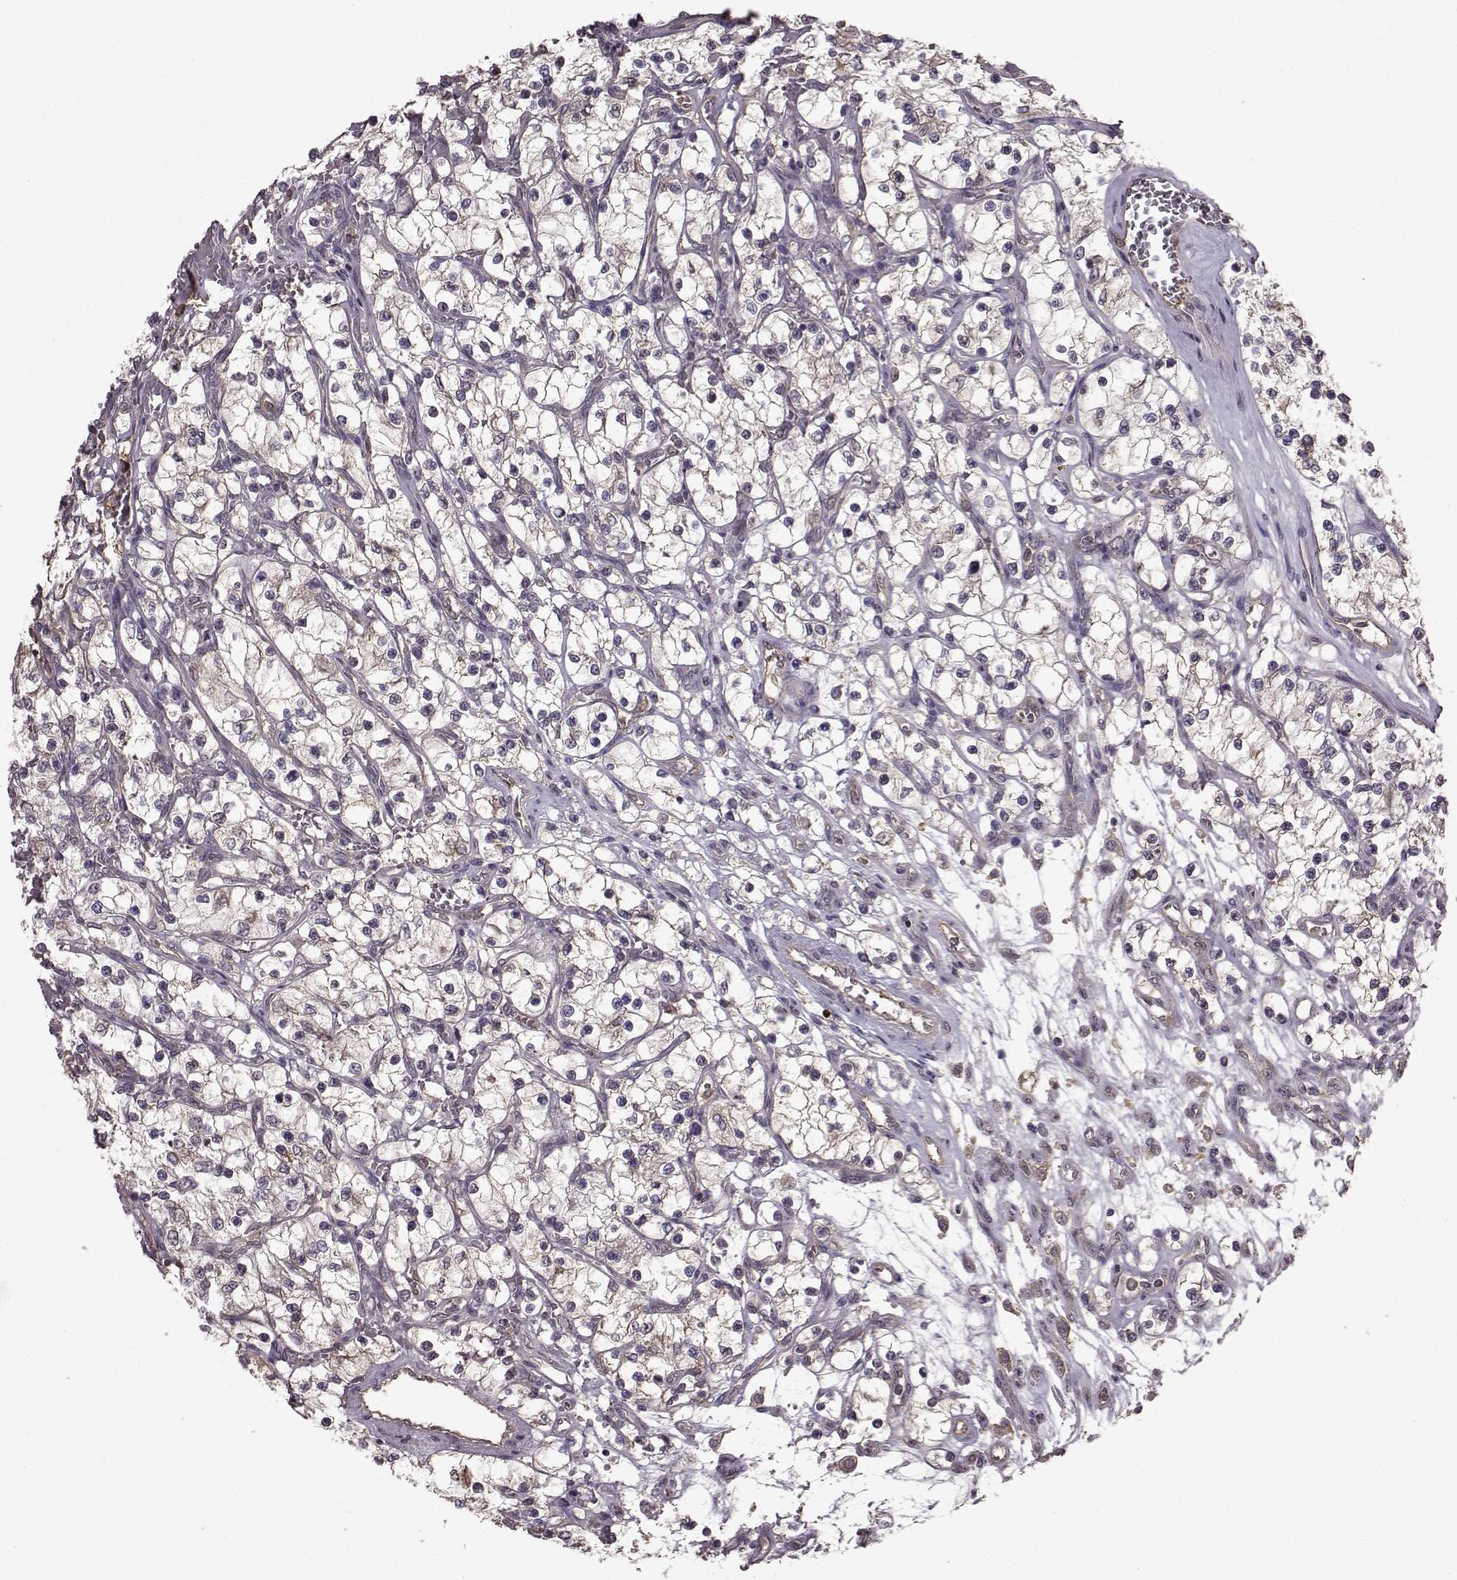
{"staining": {"intensity": "negative", "quantity": "none", "location": "none"}, "tissue": "renal cancer", "cell_type": "Tumor cells", "image_type": "cancer", "snomed": [{"axis": "morphology", "description": "Adenocarcinoma, NOS"}, {"axis": "topography", "description": "Kidney"}], "caption": "Immunohistochemistry (IHC) photomicrograph of renal adenocarcinoma stained for a protein (brown), which shows no expression in tumor cells. (Brightfield microscopy of DAB IHC at high magnification).", "gene": "NME1-NME2", "patient": {"sex": "female", "age": 69}}